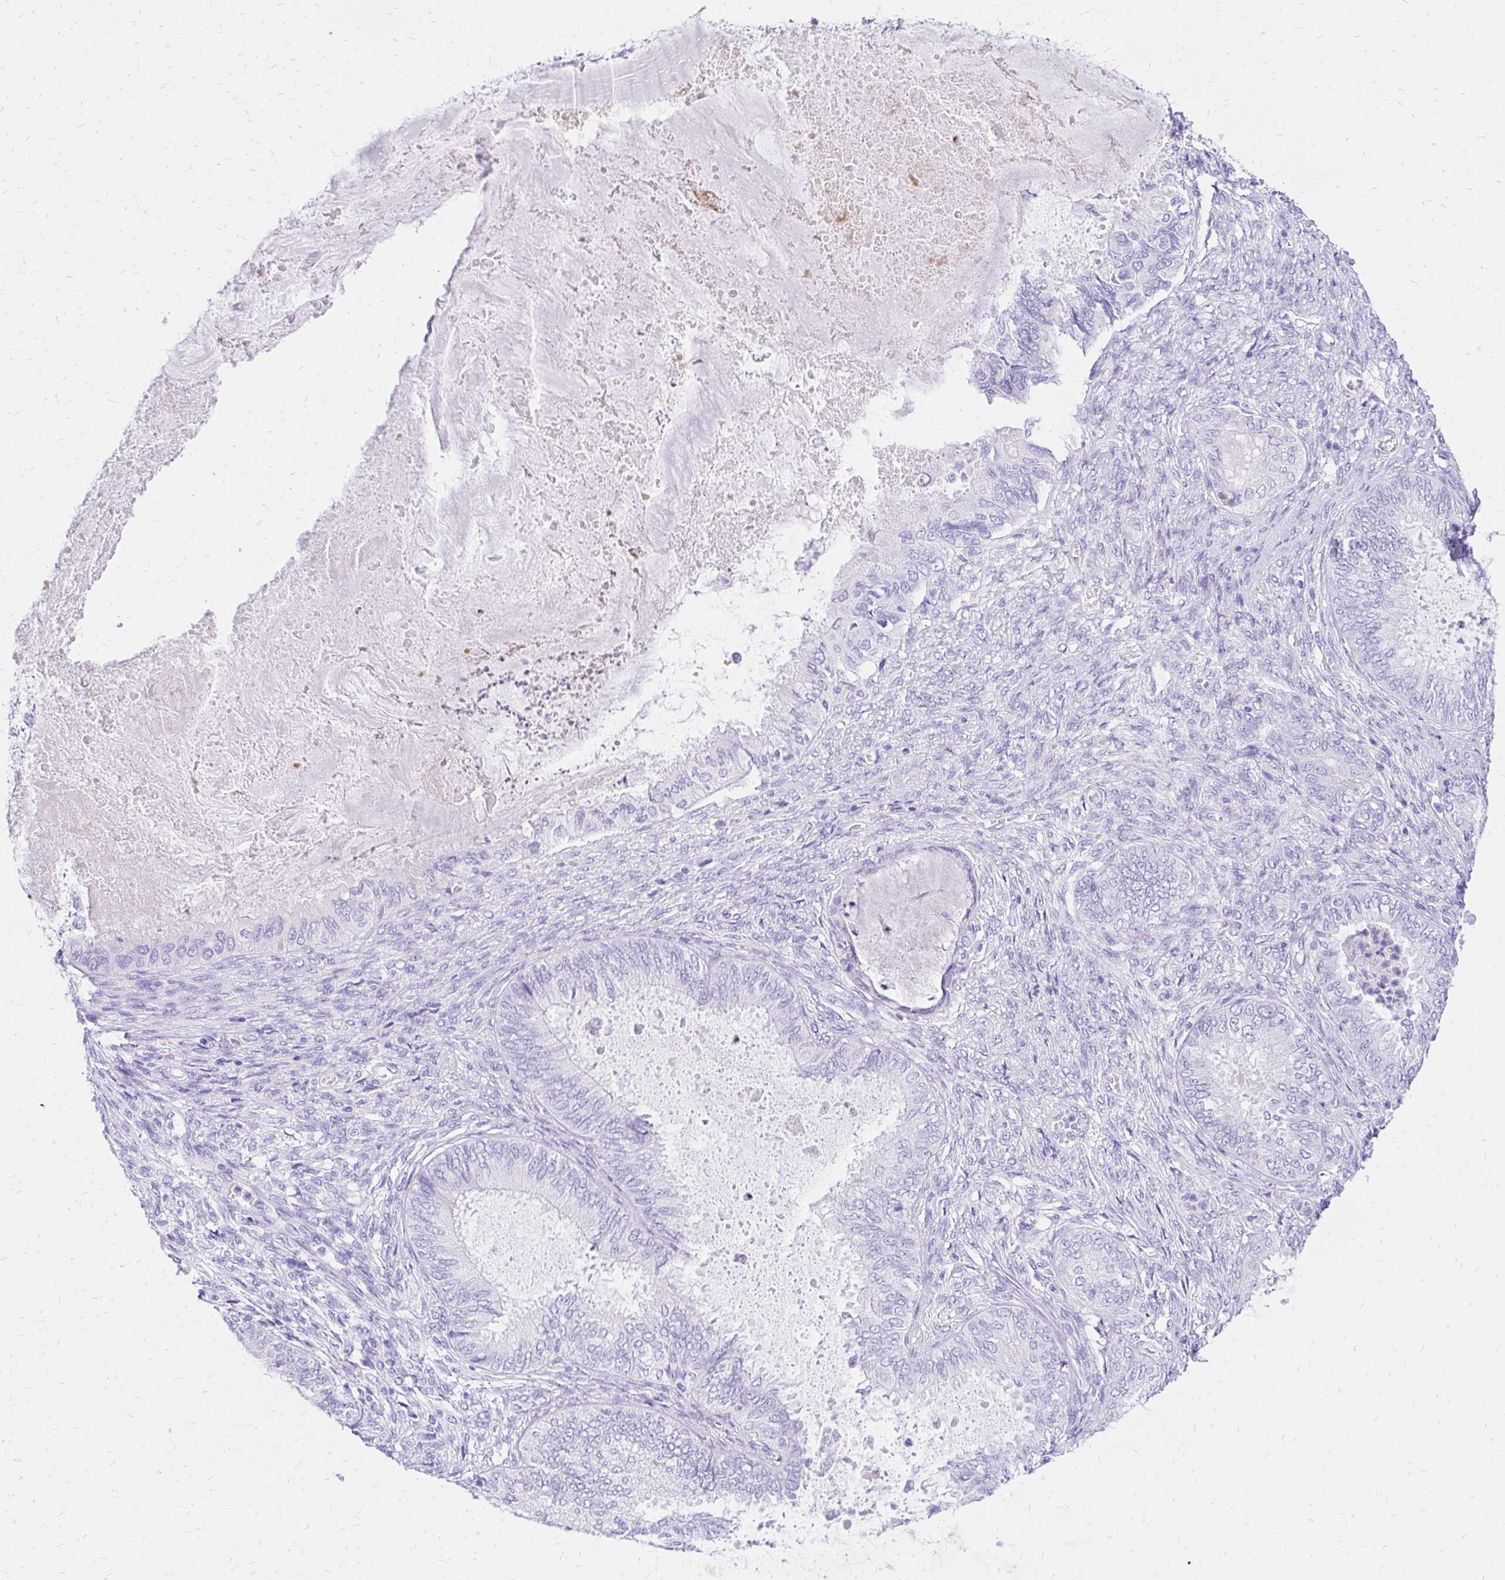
{"staining": {"intensity": "negative", "quantity": "none", "location": "none"}, "tissue": "ovarian cancer", "cell_type": "Tumor cells", "image_type": "cancer", "snomed": [{"axis": "morphology", "description": "Carcinoma, endometroid"}, {"axis": "topography", "description": "Ovary"}], "caption": "High magnification brightfield microscopy of ovarian endometroid carcinoma stained with DAB (brown) and counterstained with hematoxylin (blue): tumor cells show no significant expression.", "gene": "S100G", "patient": {"sex": "female", "age": 70}}